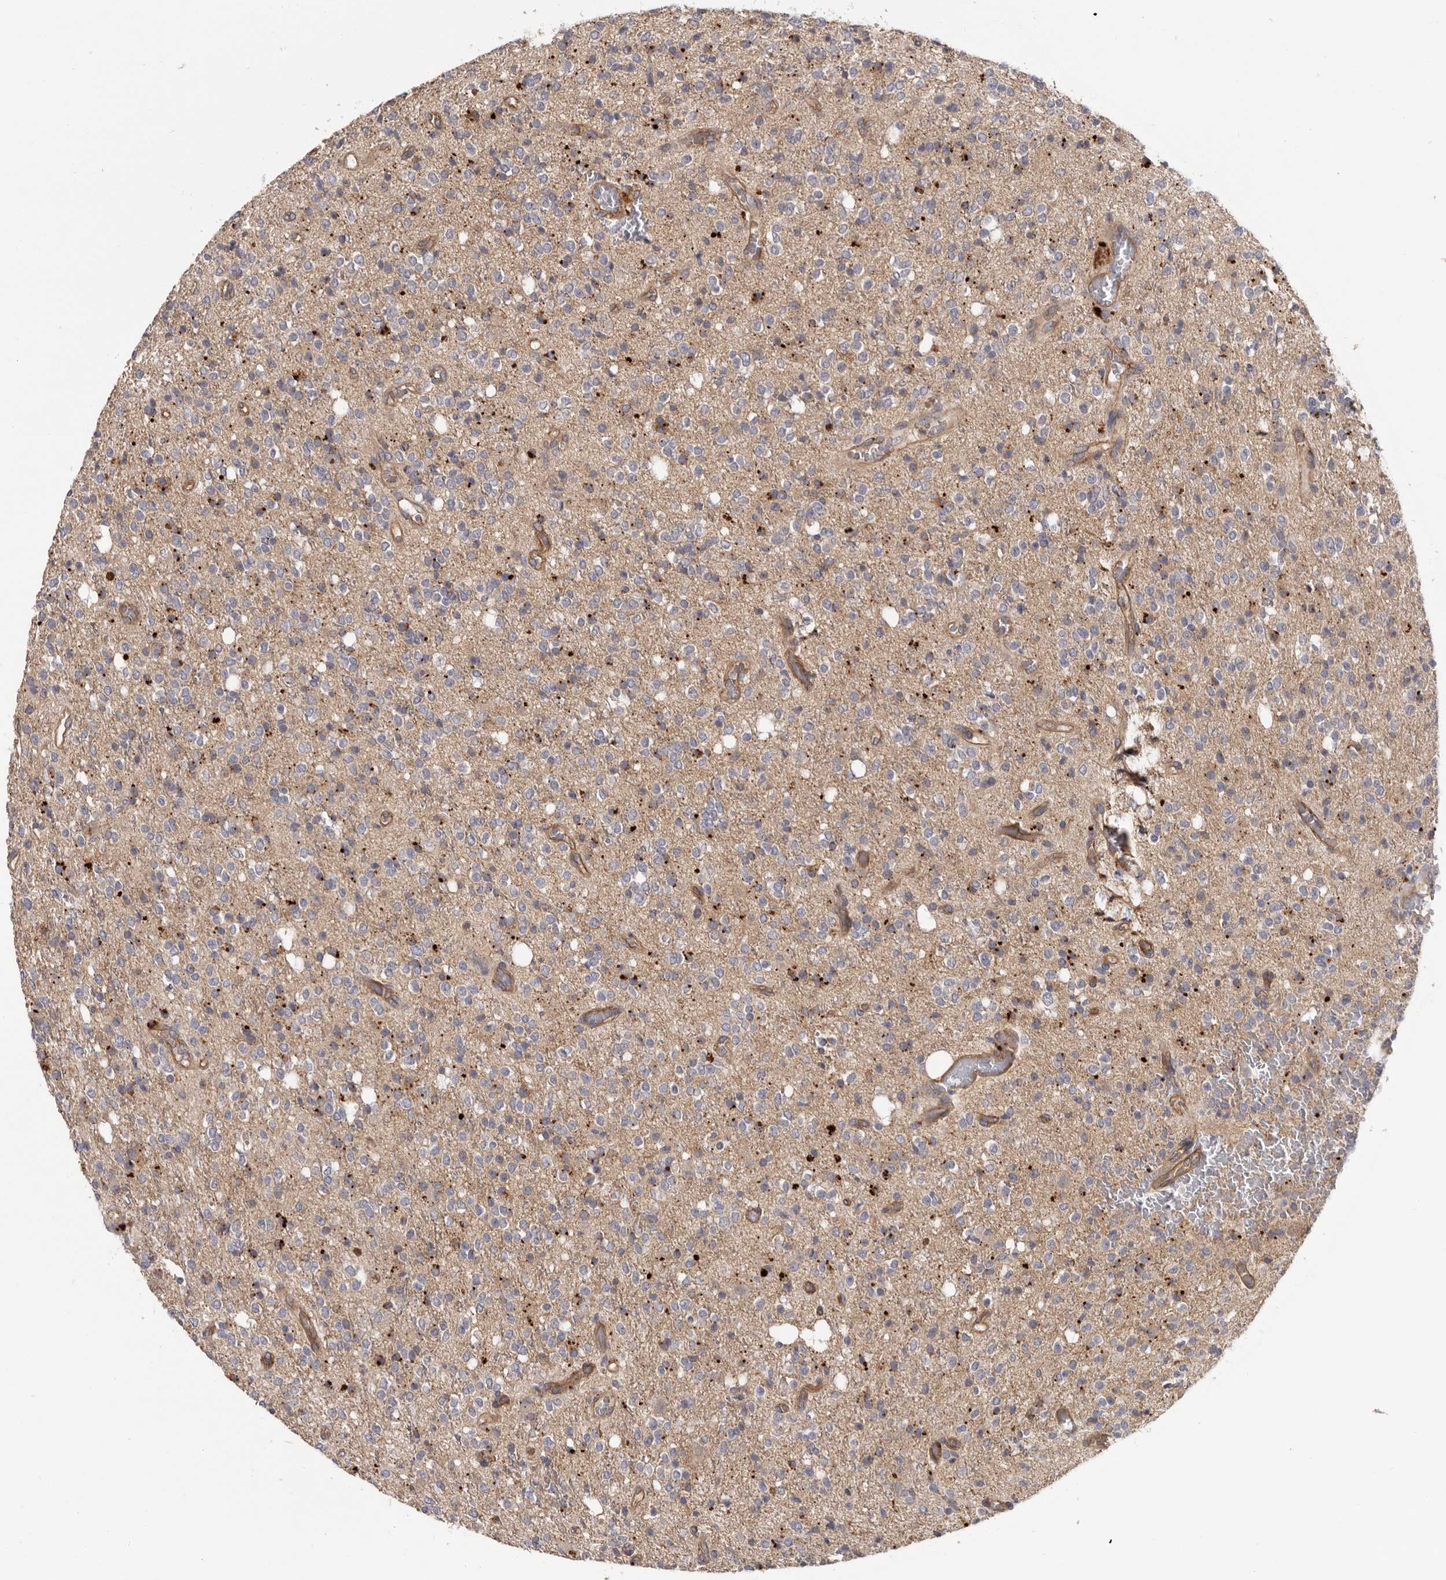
{"staining": {"intensity": "negative", "quantity": "none", "location": "none"}, "tissue": "glioma", "cell_type": "Tumor cells", "image_type": "cancer", "snomed": [{"axis": "morphology", "description": "Glioma, malignant, High grade"}, {"axis": "topography", "description": "Brain"}], "caption": "The micrograph demonstrates no significant staining in tumor cells of glioma.", "gene": "INKA2", "patient": {"sex": "male", "age": 34}}